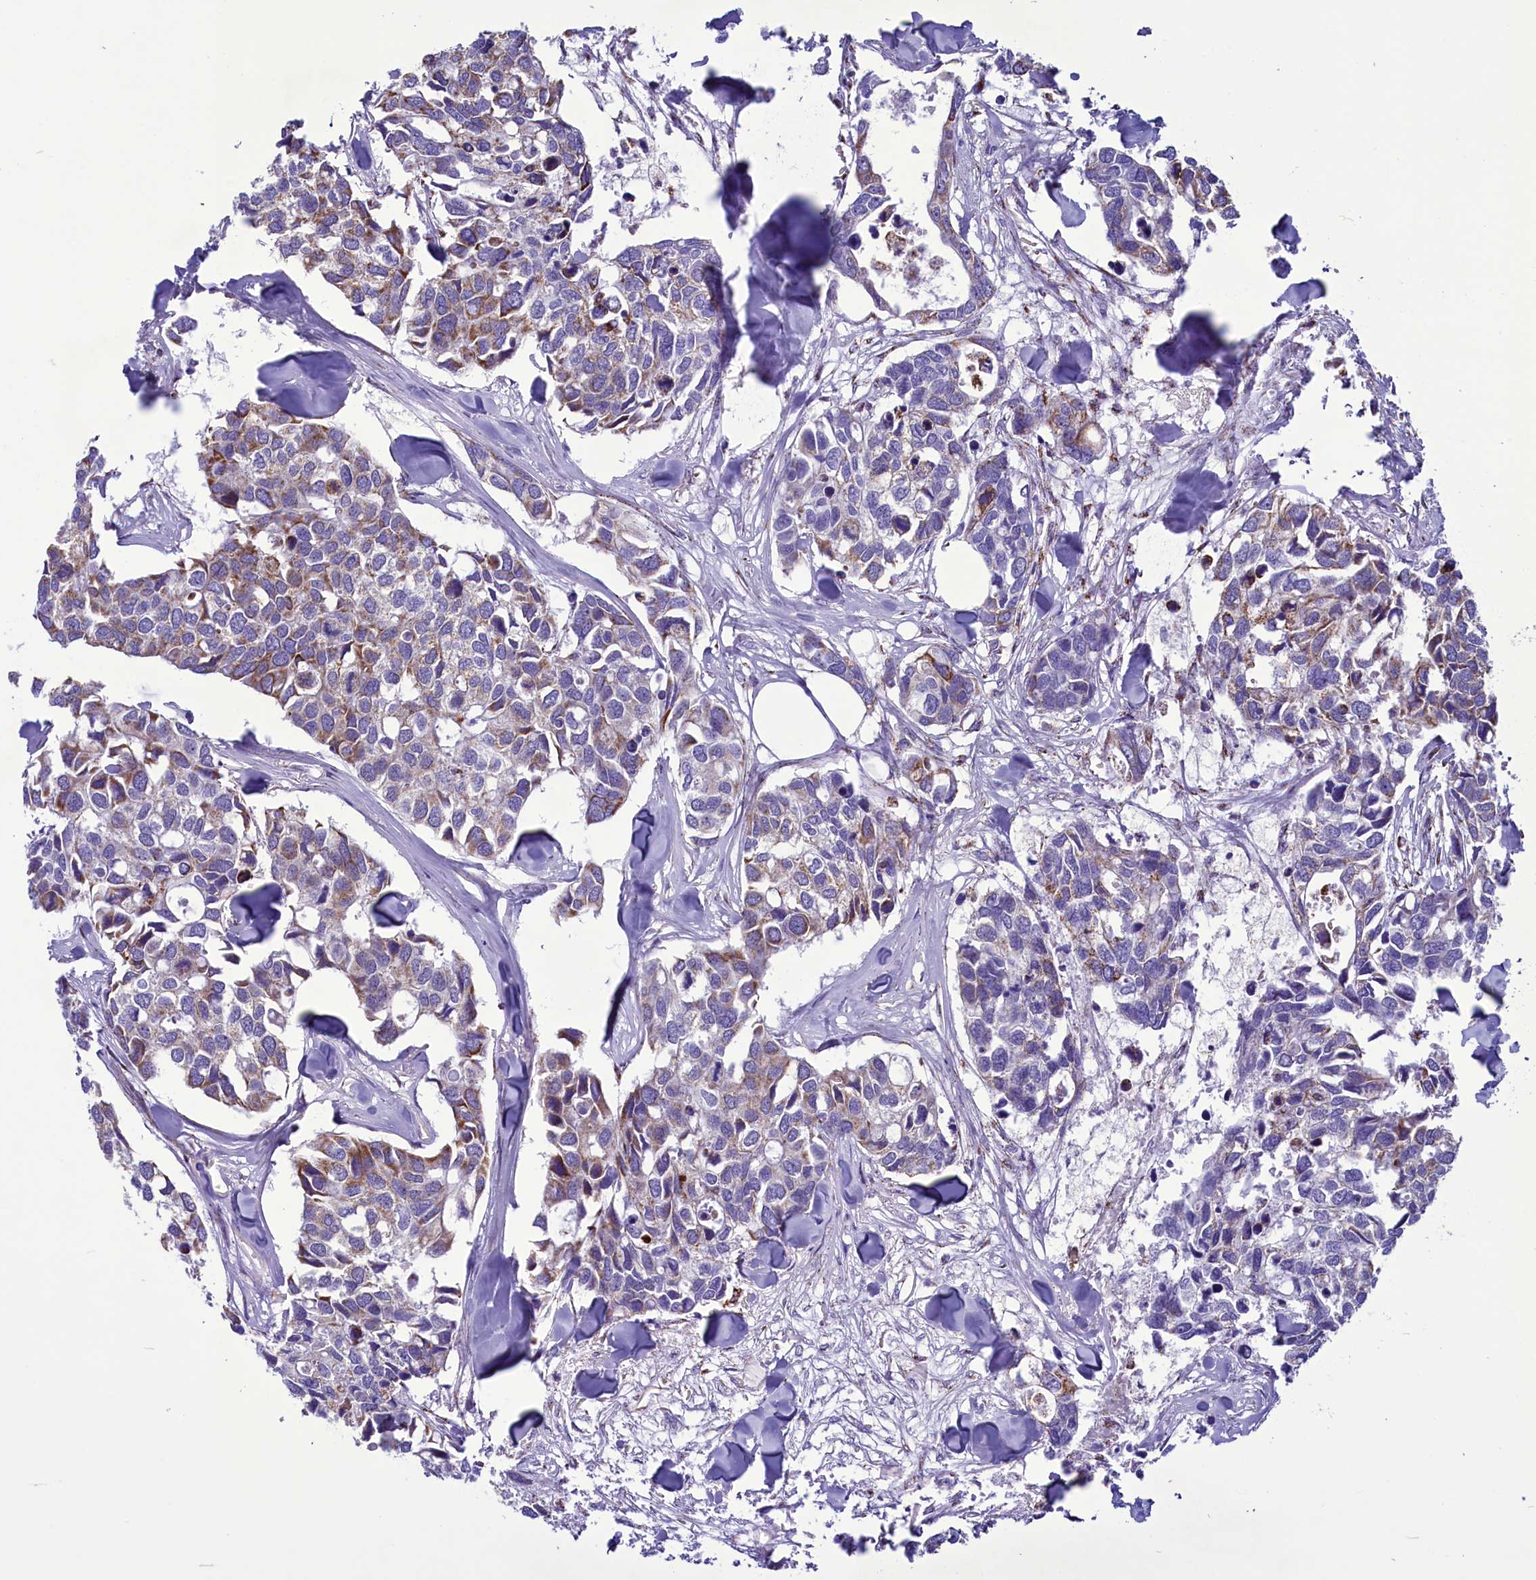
{"staining": {"intensity": "moderate", "quantity": "<25%", "location": "cytoplasmic/membranous"}, "tissue": "breast cancer", "cell_type": "Tumor cells", "image_type": "cancer", "snomed": [{"axis": "morphology", "description": "Duct carcinoma"}, {"axis": "topography", "description": "Breast"}], "caption": "A micrograph of human invasive ductal carcinoma (breast) stained for a protein reveals moderate cytoplasmic/membranous brown staining in tumor cells.", "gene": "ICA1L", "patient": {"sex": "female", "age": 83}}